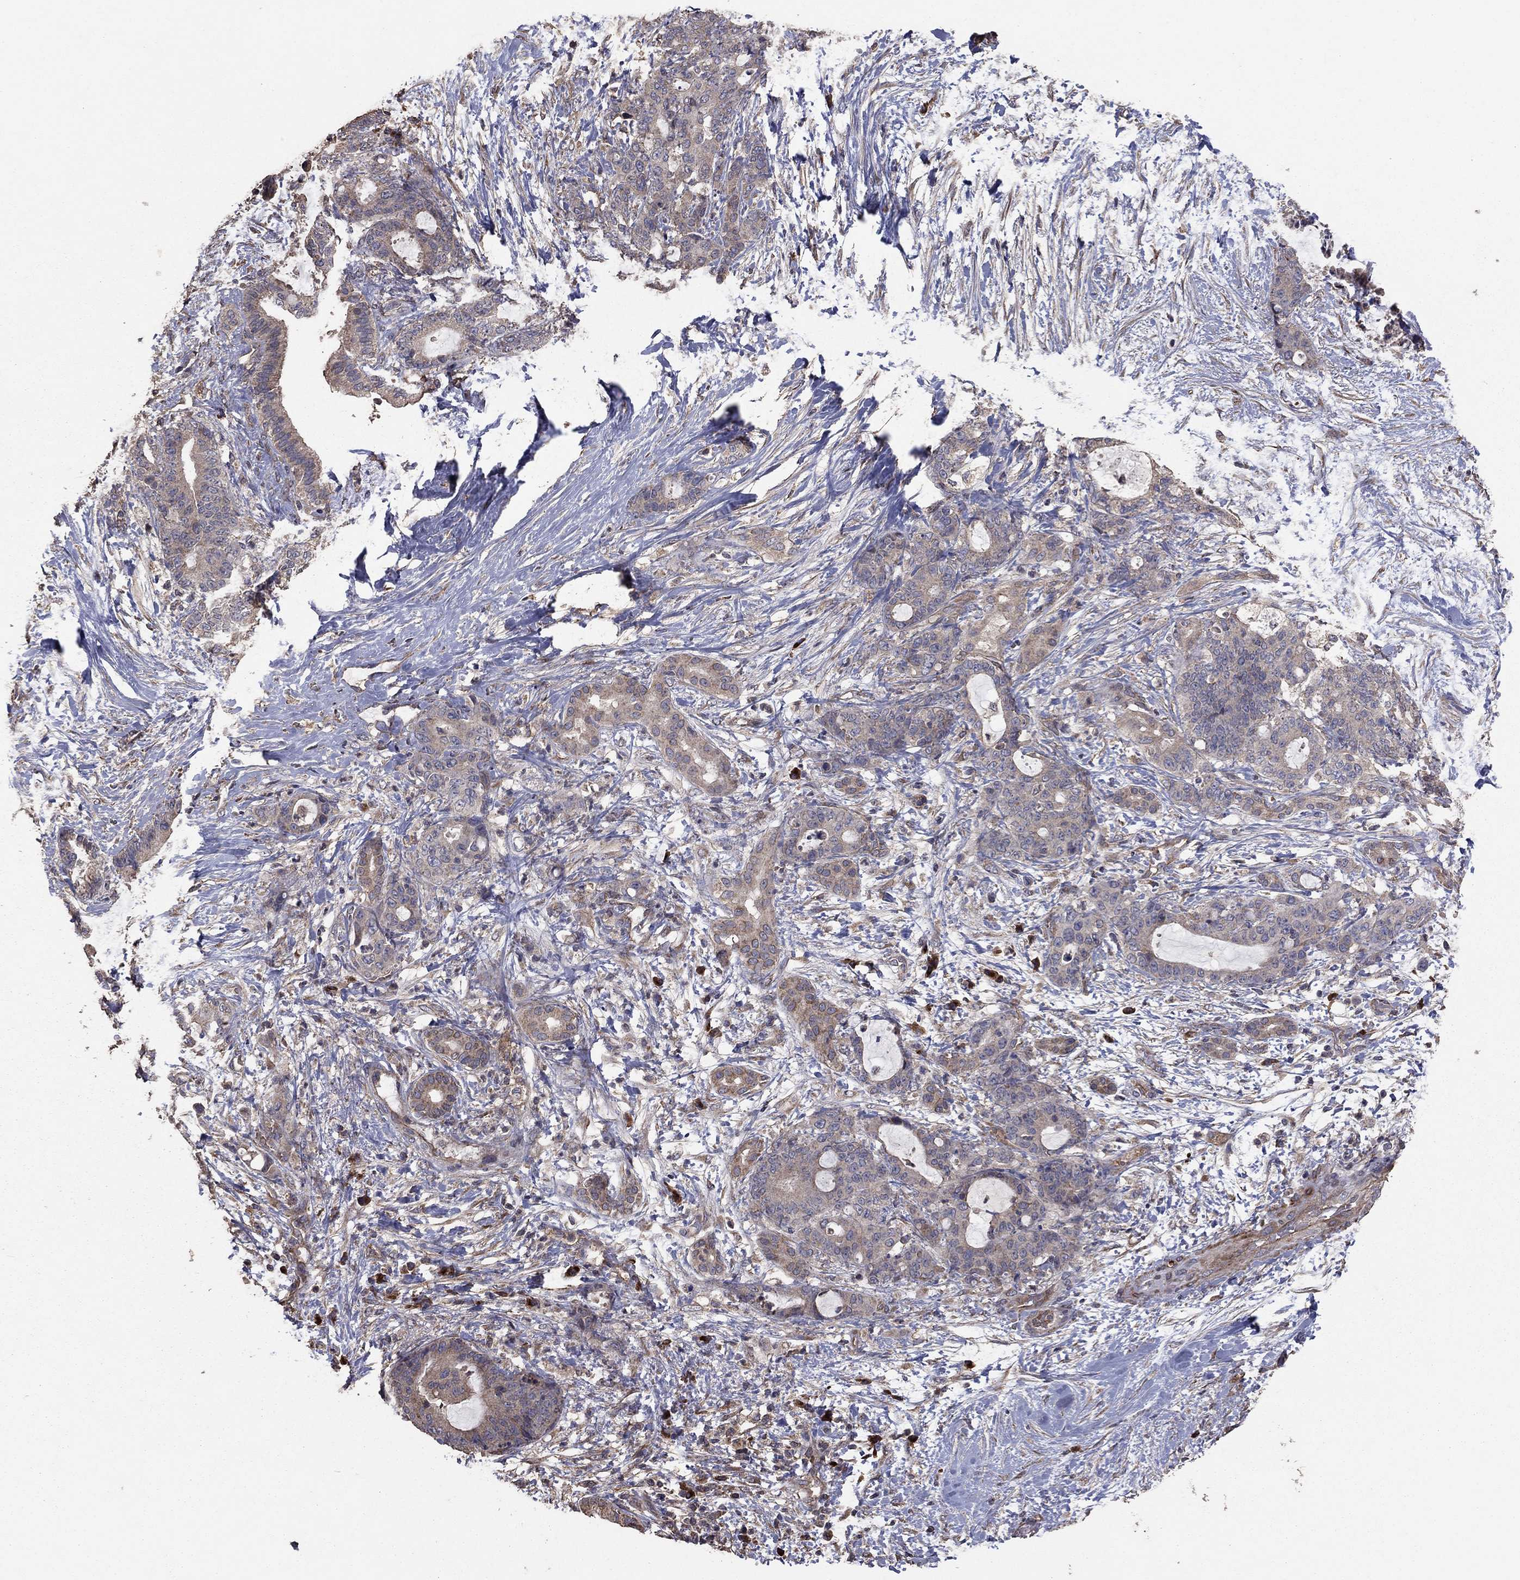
{"staining": {"intensity": "weak", "quantity": "25%-75%", "location": "cytoplasmic/membranous"}, "tissue": "liver cancer", "cell_type": "Tumor cells", "image_type": "cancer", "snomed": [{"axis": "morphology", "description": "Cholangiocarcinoma"}, {"axis": "topography", "description": "Liver"}], "caption": "Cholangiocarcinoma (liver) was stained to show a protein in brown. There is low levels of weak cytoplasmic/membranous staining in approximately 25%-75% of tumor cells.", "gene": "FLT4", "patient": {"sex": "female", "age": 73}}